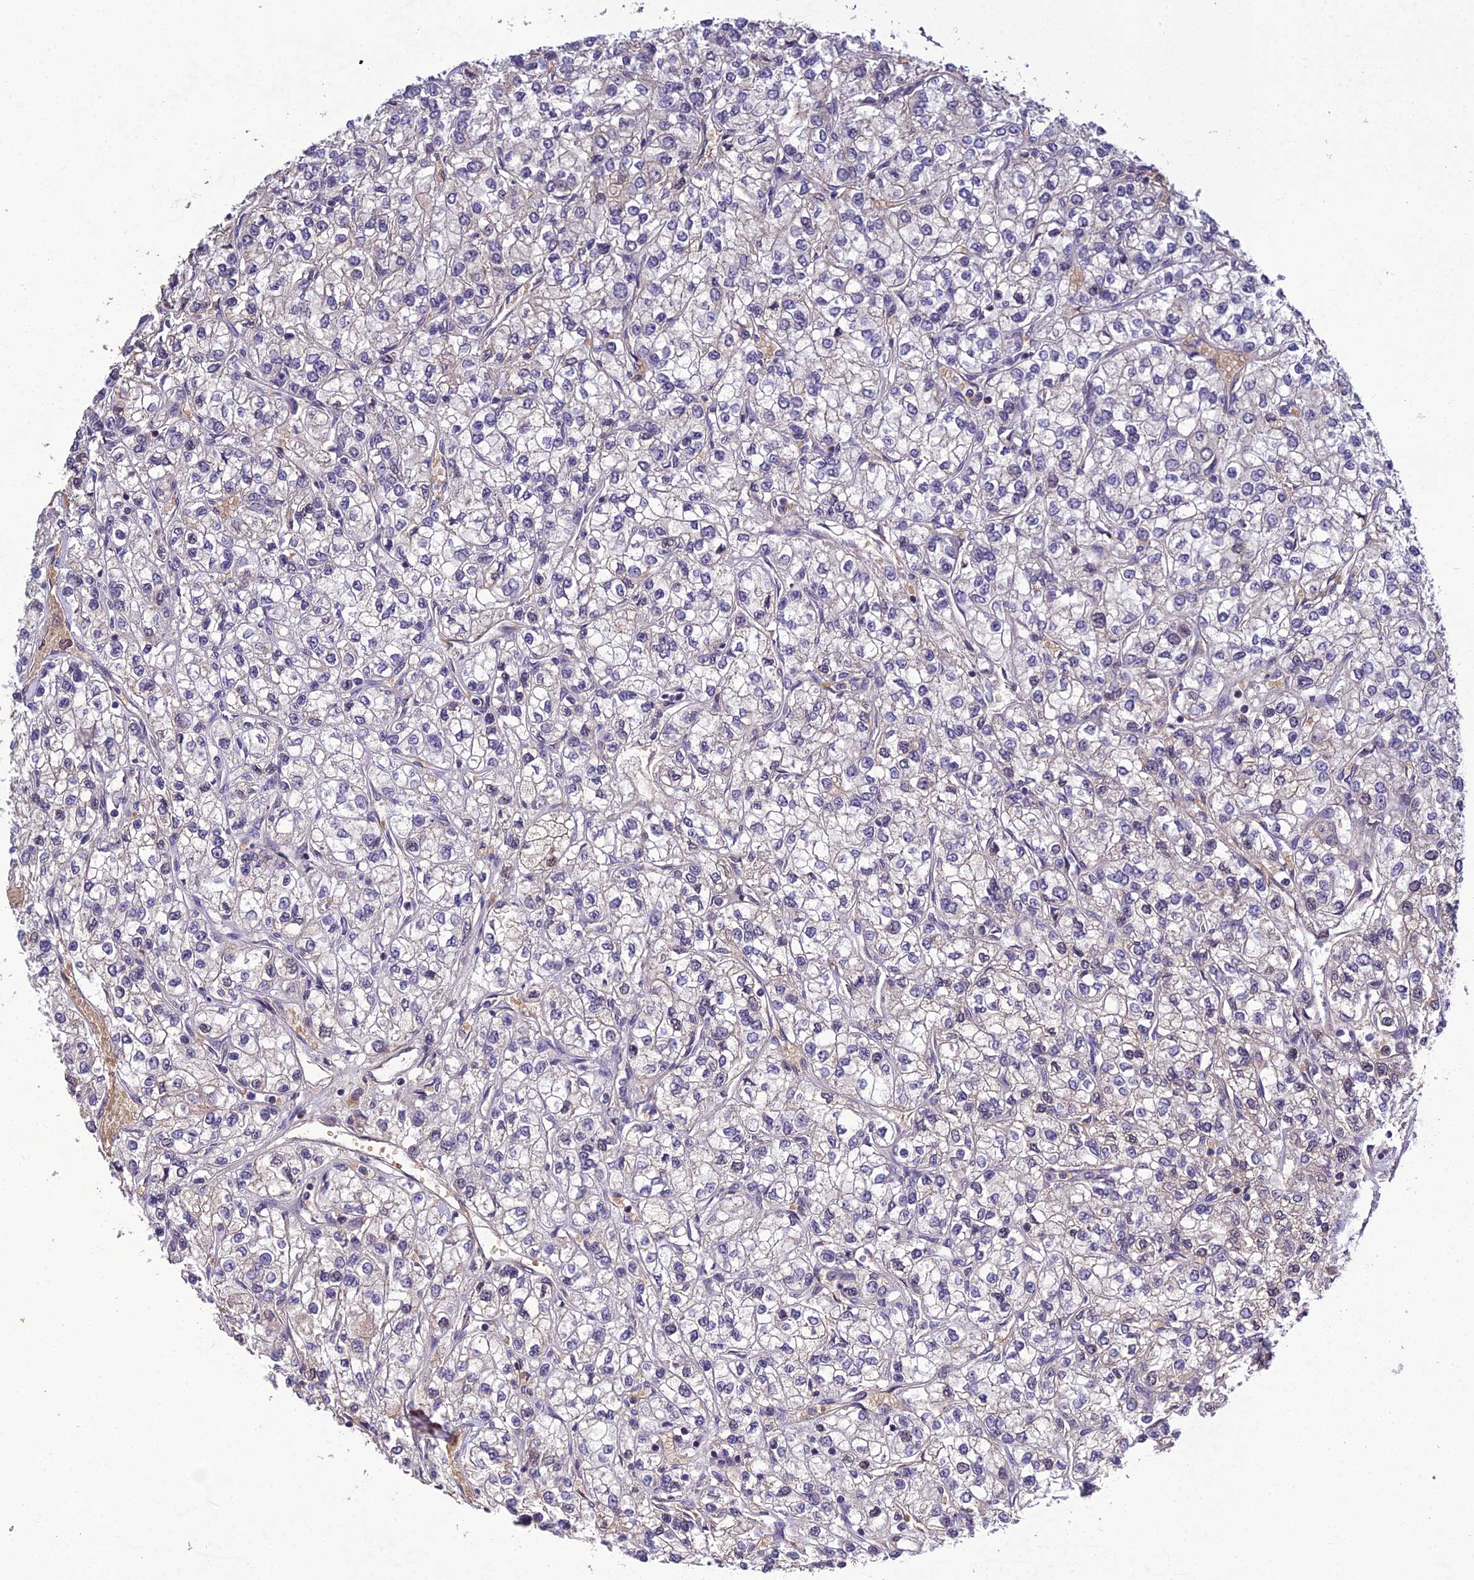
{"staining": {"intensity": "negative", "quantity": "none", "location": "none"}, "tissue": "renal cancer", "cell_type": "Tumor cells", "image_type": "cancer", "snomed": [{"axis": "morphology", "description": "Adenocarcinoma, NOS"}, {"axis": "topography", "description": "Kidney"}], "caption": "Tumor cells show no significant staining in renal cancer. (DAB (3,3'-diaminobenzidine) immunohistochemistry visualized using brightfield microscopy, high magnification).", "gene": "ARL2", "patient": {"sex": "male", "age": 80}}